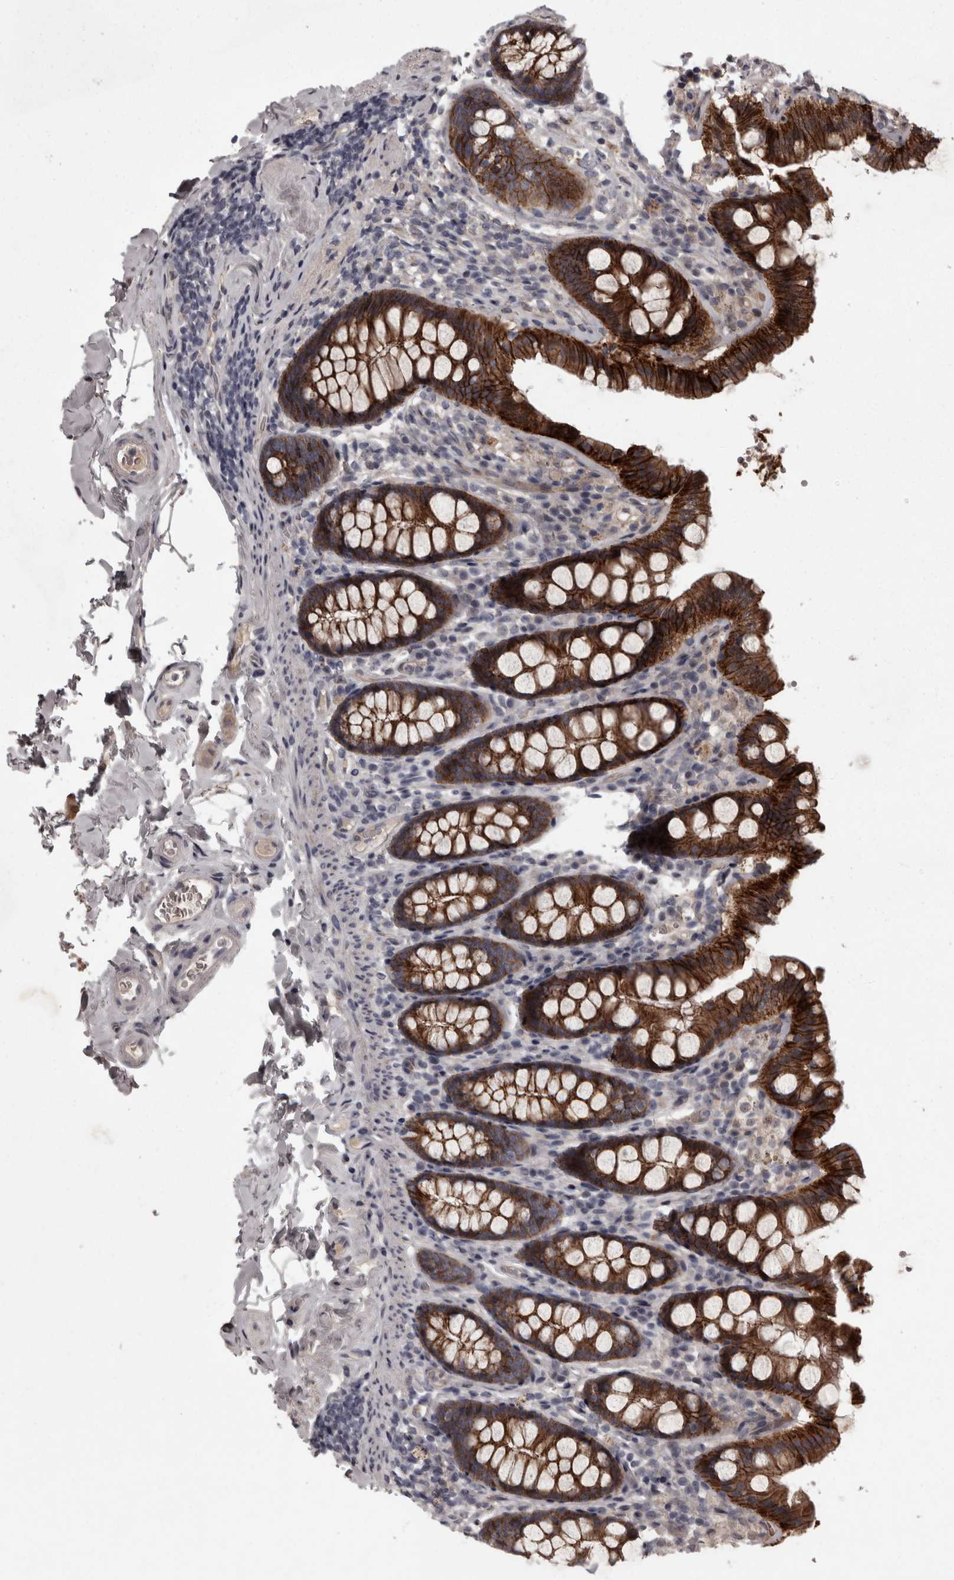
{"staining": {"intensity": "weak", "quantity": "25%-75%", "location": "cytoplasmic/membranous"}, "tissue": "colon", "cell_type": "Endothelial cells", "image_type": "normal", "snomed": [{"axis": "morphology", "description": "Normal tissue, NOS"}, {"axis": "topography", "description": "Colon"}, {"axis": "topography", "description": "Peripheral nerve tissue"}], "caption": "IHC micrograph of normal colon: colon stained using immunohistochemistry displays low levels of weak protein expression localized specifically in the cytoplasmic/membranous of endothelial cells, appearing as a cytoplasmic/membranous brown color.", "gene": "PCDH17", "patient": {"sex": "female", "age": 61}}